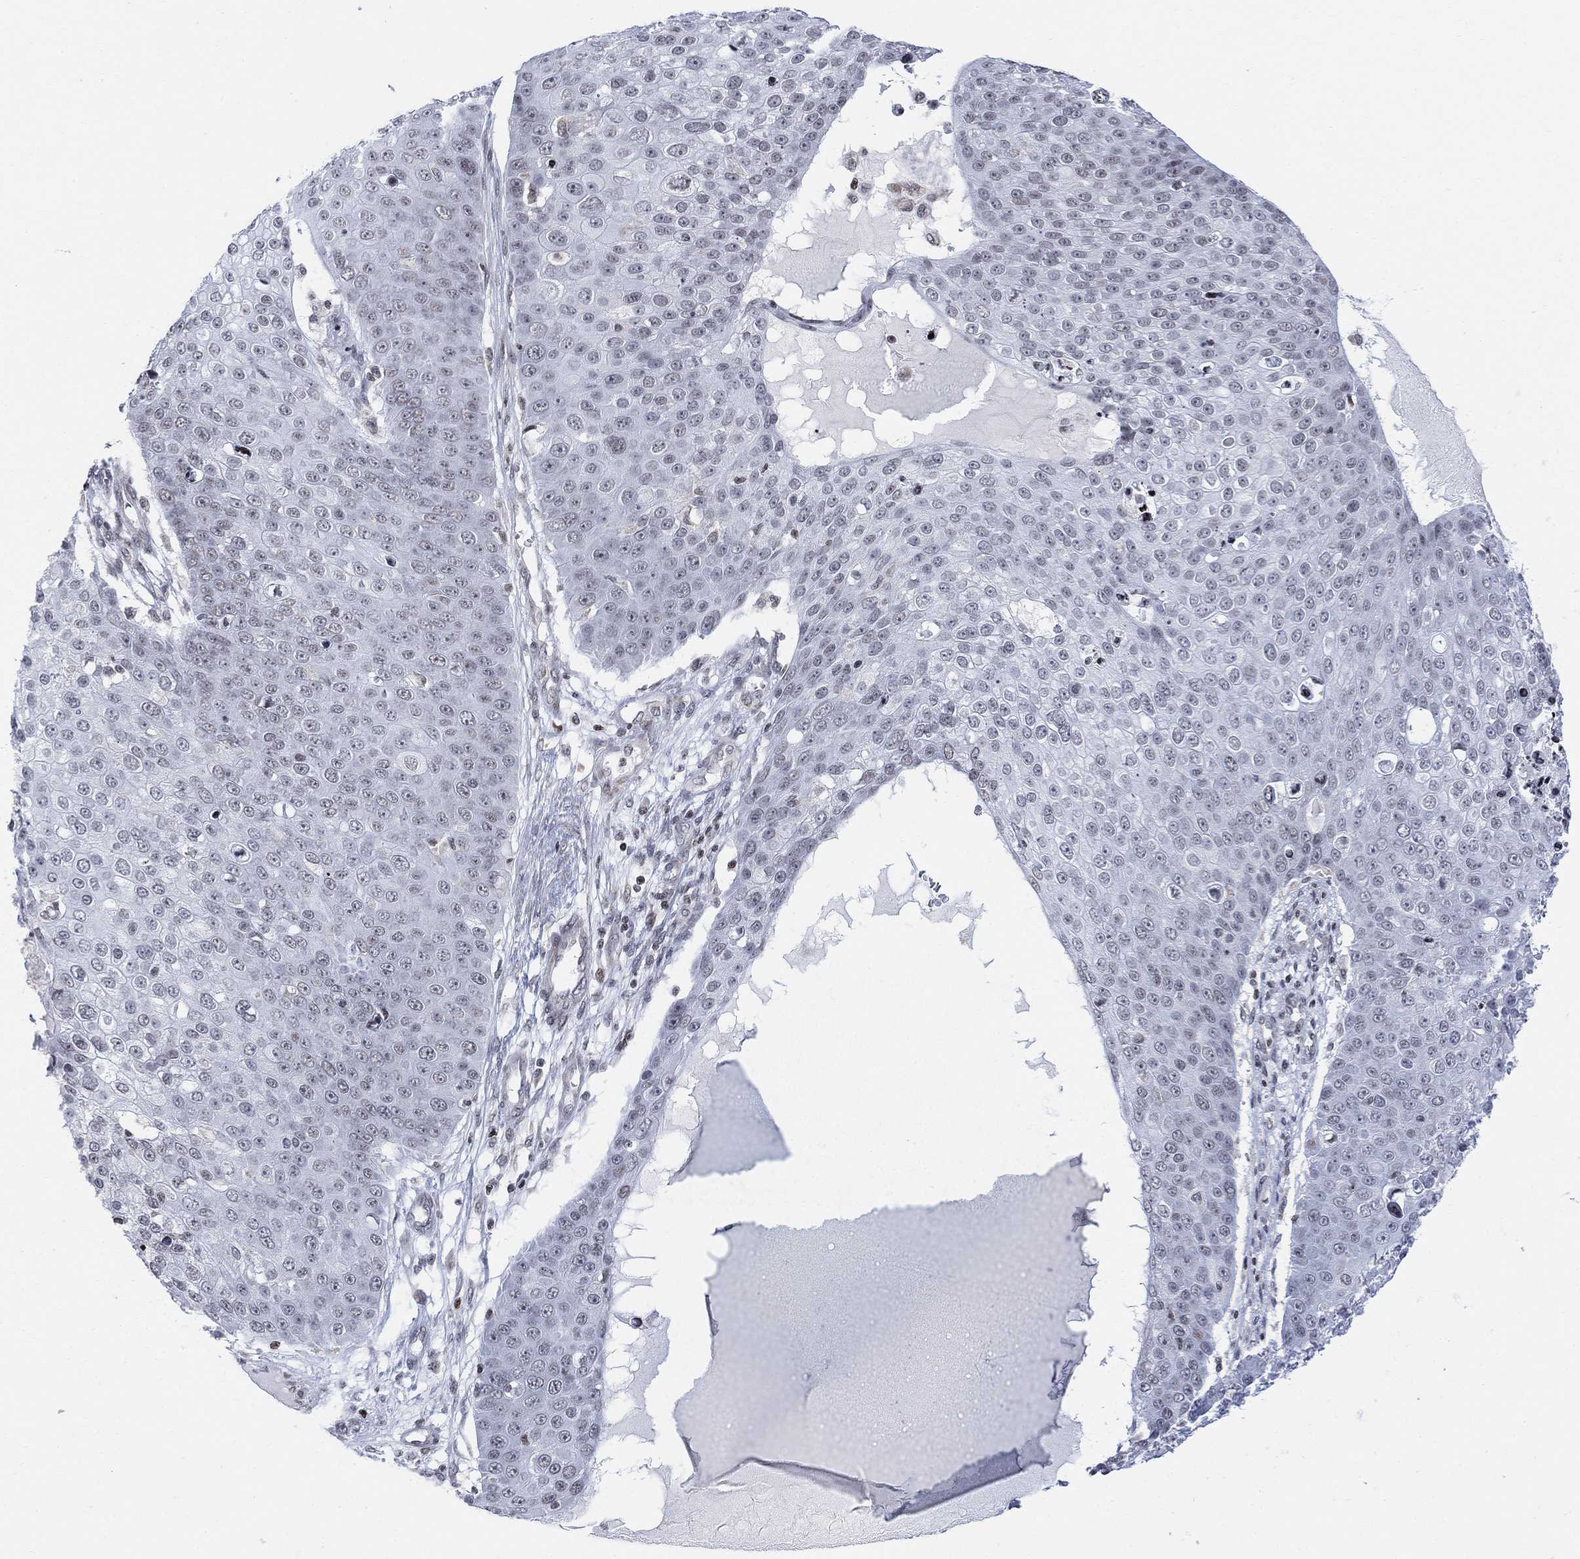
{"staining": {"intensity": "negative", "quantity": "none", "location": "none"}, "tissue": "skin cancer", "cell_type": "Tumor cells", "image_type": "cancer", "snomed": [{"axis": "morphology", "description": "Squamous cell carcinoma, NOS"}, {"axis": "topography", "description": "Skin"}], "caption": "A photomicrograph of squamous cell carcinoma (skin) stained for a protein exhibits no brown staining in tumor cells.", "gene": "ABHD14A", "patient": {"sex": "male", "age": 71}}